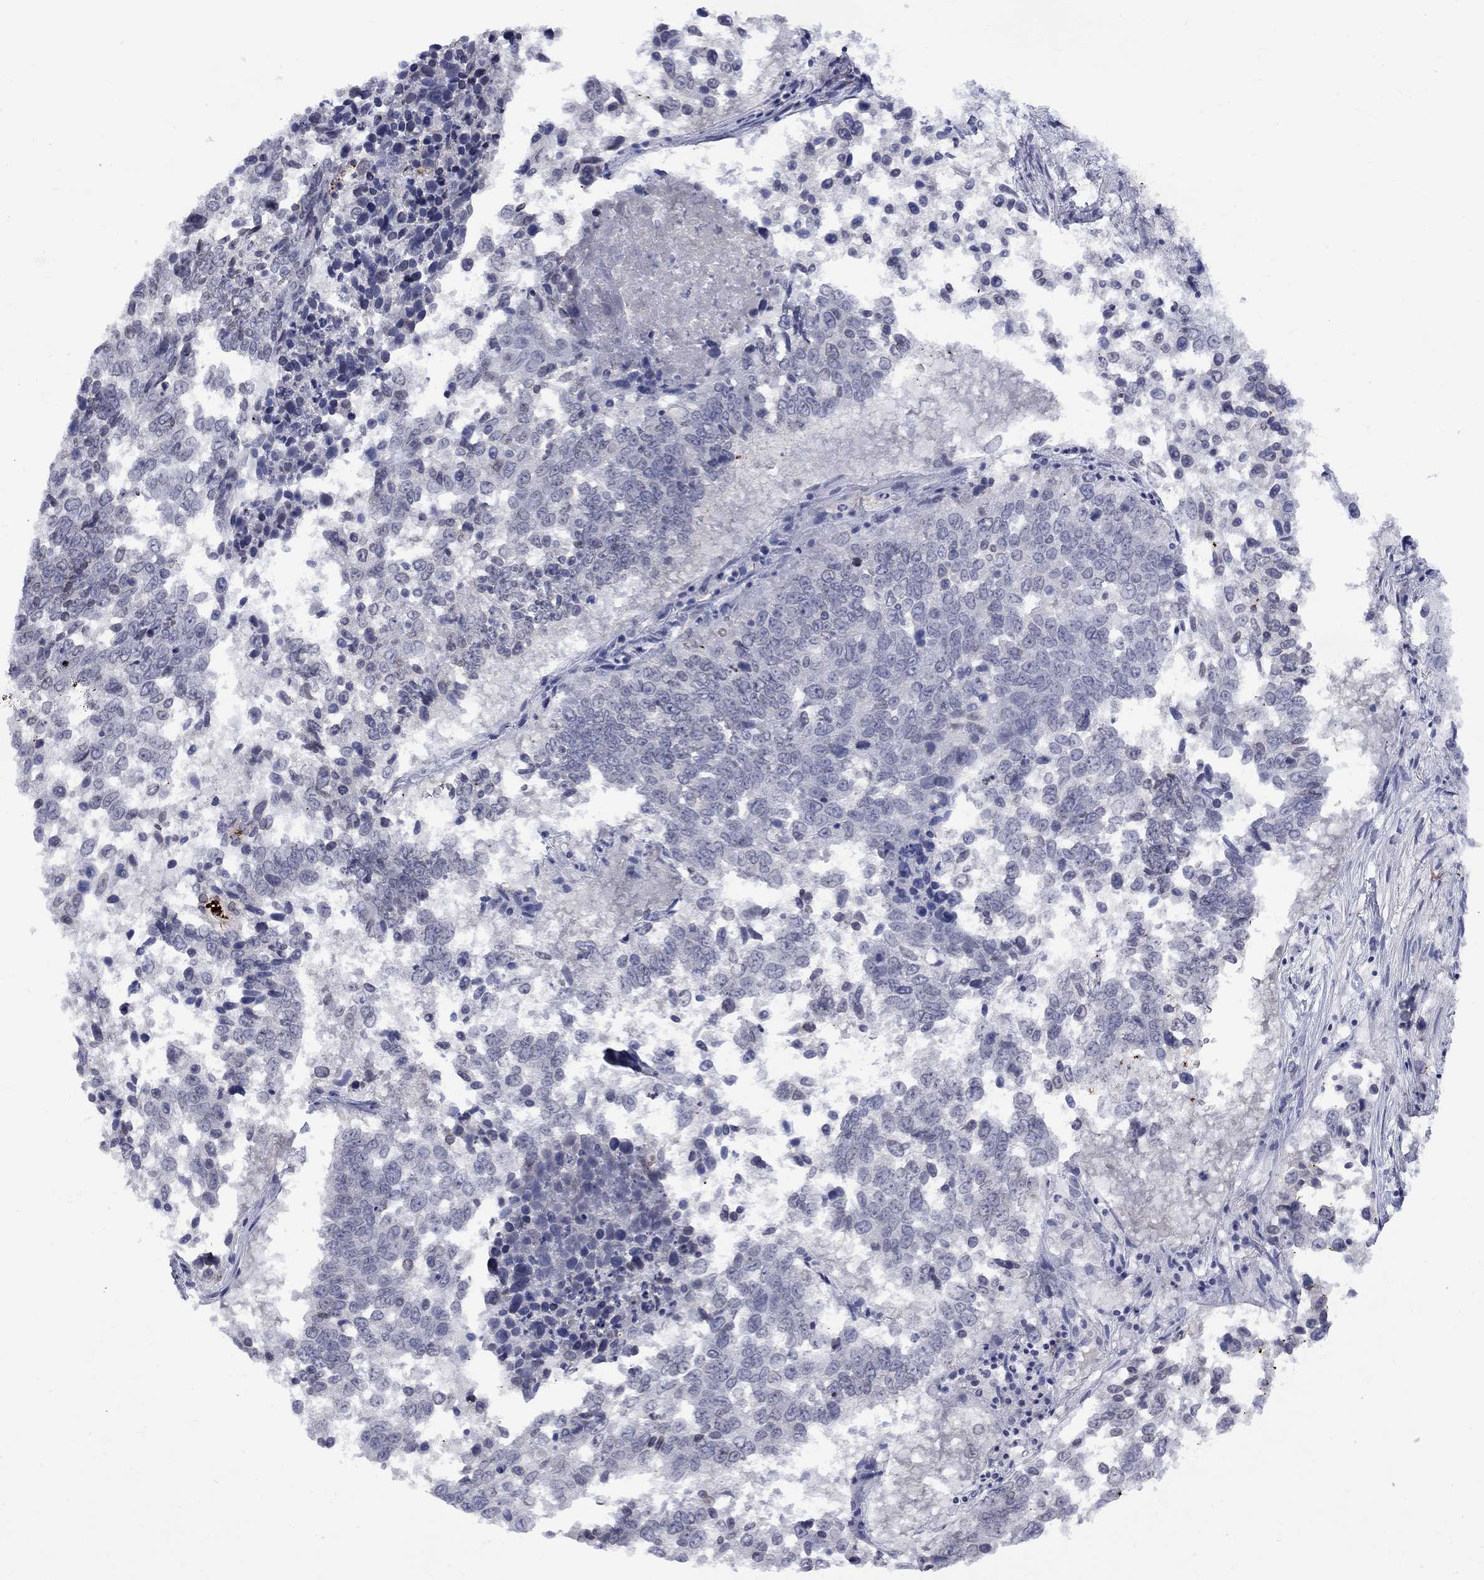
{"staining": {"intensity": "negative", "quantity": "none", "location": "none"}, "tissue": "lung cancer", "cell_type": "Tumor cells", "image_type": "cancer", "snomed": [{"axis": "morphology", "description": "Squamous cell carcinoma, NOS"}, {"axis": "topography", "description": "Lung"}], "caption": "High power microscopy photomicrograph of an immunohistochemistry (IHC) micrograph of lung cancer, revealing no significant staining in tumor cells.", "gene": "NSMF", "patient": {"sex": "male", "age": 82}}